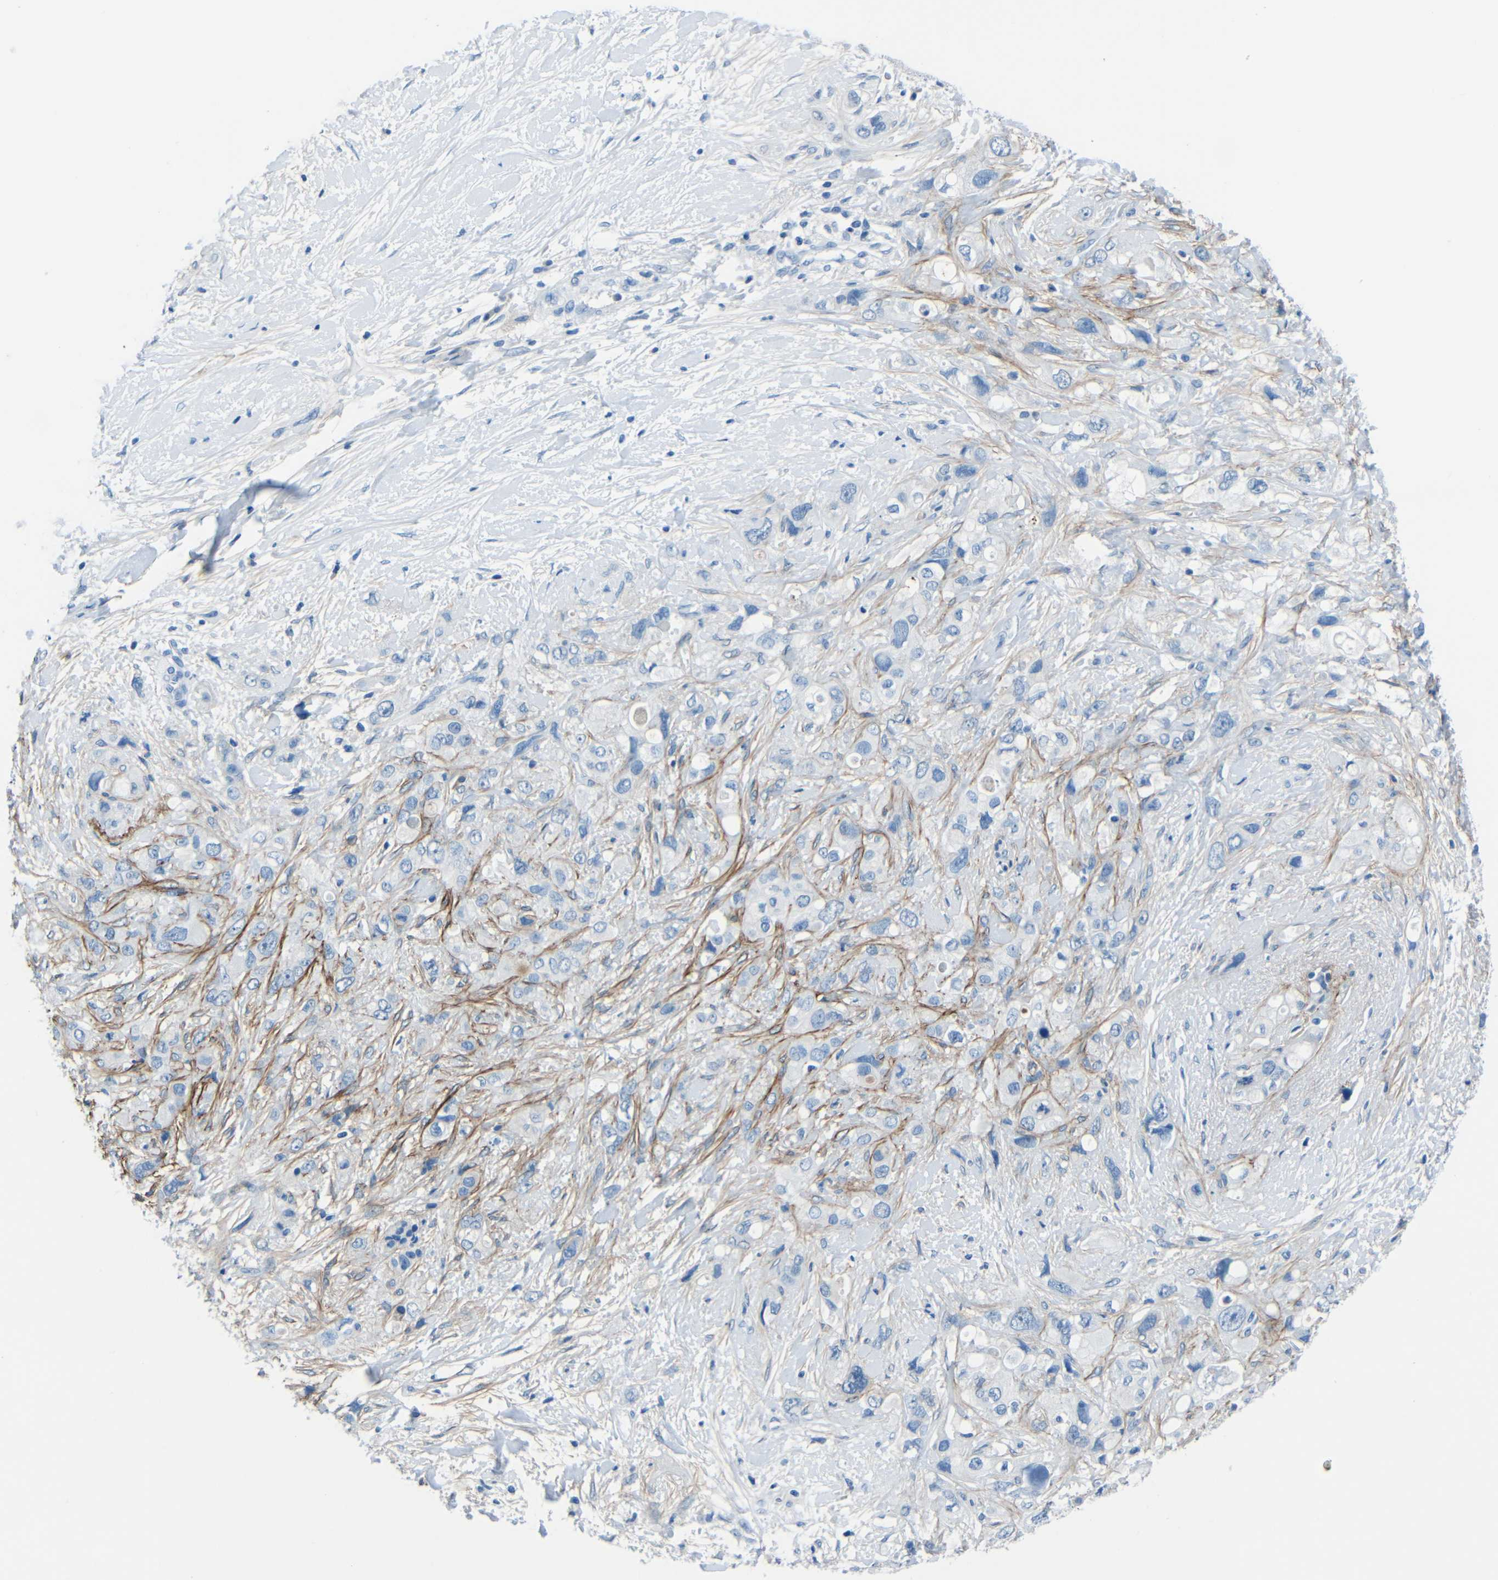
{"staining": {"intensity": "negative", "quantity": "none", "location": "none"}, "tissue": "pancreatic cancer", "cell_type": "Tumor cells", "image_type": "cancer", "snomed": [{"axis": "morphology", "description": "Adenocarcinoma, NOS"}, {"axis": "topography", "description": "Pancreas"}], "caption": "Immunohistochemistry histopathology image of human pancreatic cancer stained for a protein (brown), which shows no expression in tumor cells.", "gene": "FBN2", "patient": {"sex": "female", "age": 56}}